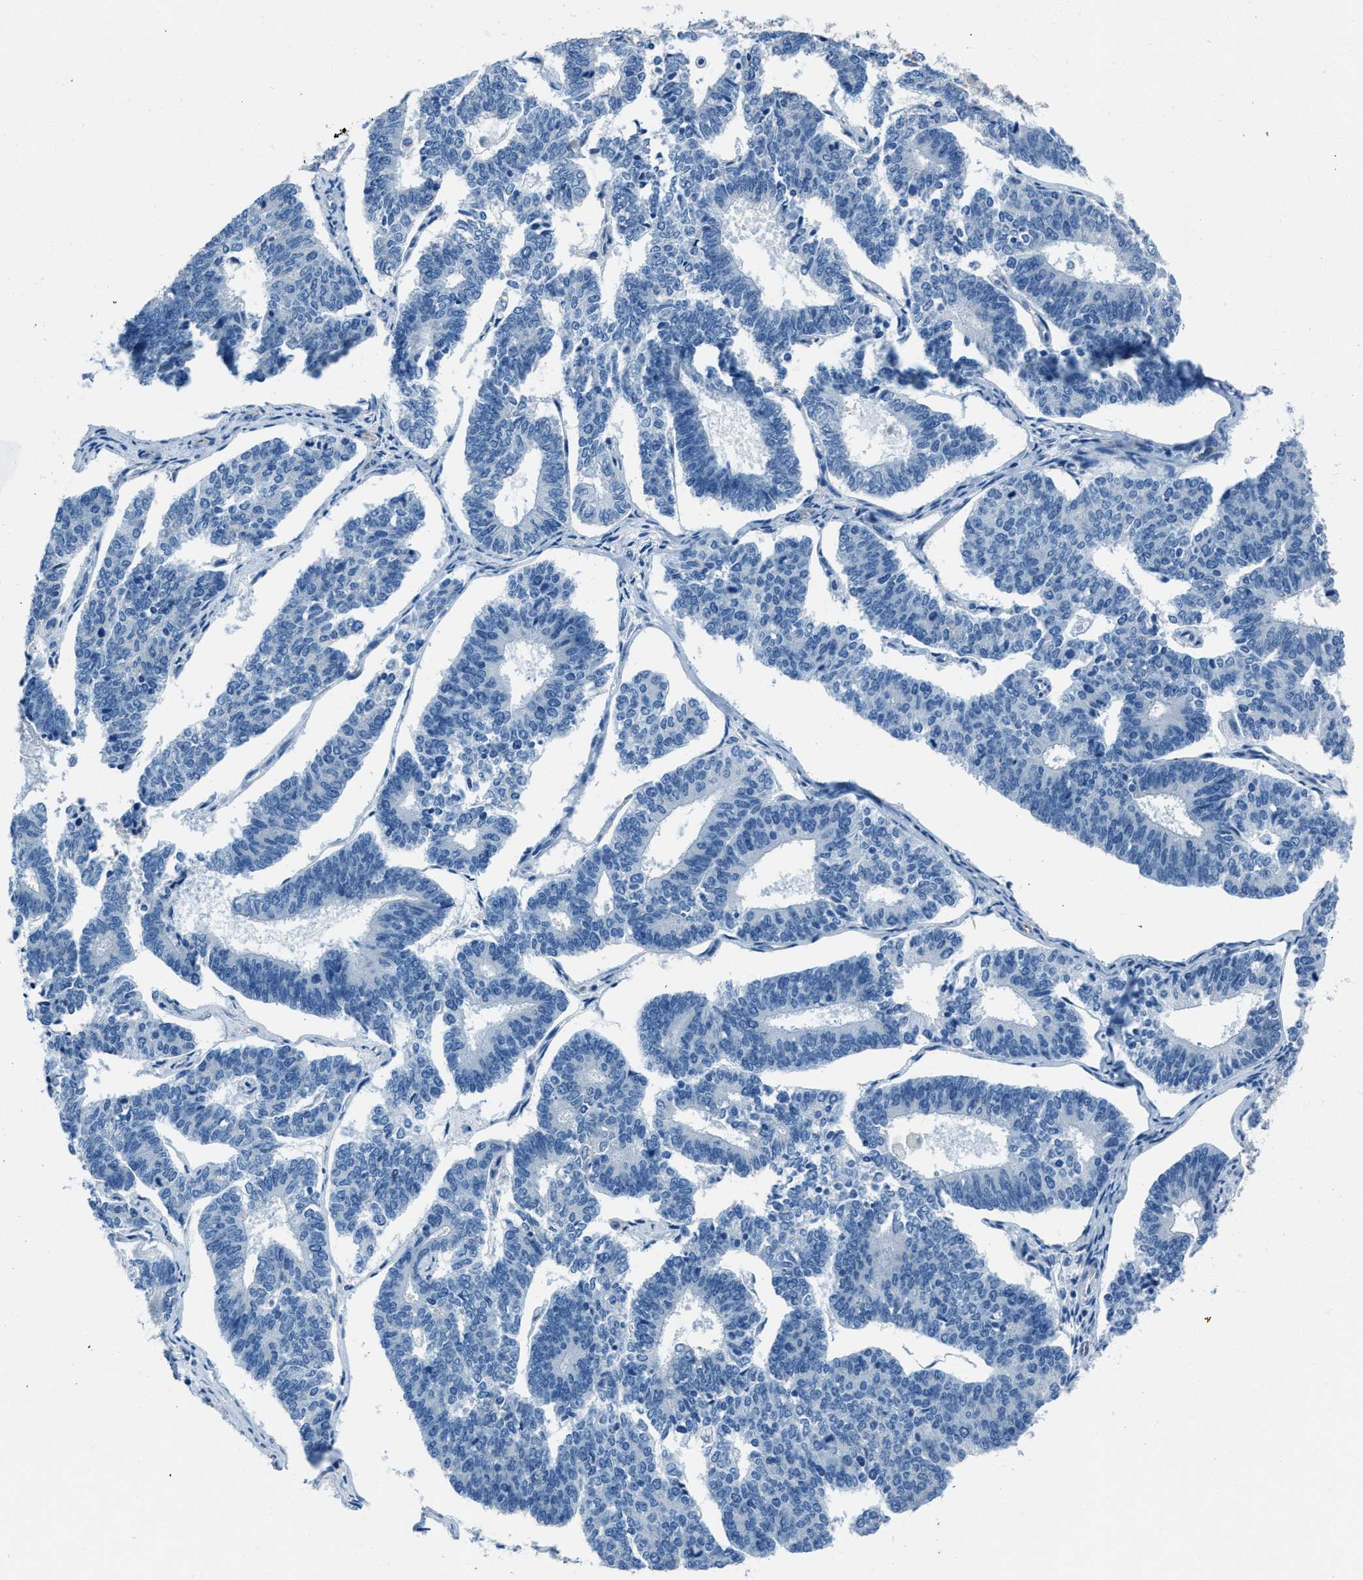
{"staining": {"intensity": "negative", "quantity": "none", "location": "none"}, "tissue": "endometrial cancer", "cell_type": "Tumor cells", "image_type": "cancer", "snomed": [{"axis": "morphology", "description": "Adenocarcinoma, NOS"}, {"axis": "topography", "description": "Endometrium"}], "caption": "This is a image of immunohistochemistry (IHC) staining of endometrial cancer, which shows no positivity in tumor cells. Nuclei are stained in blue.", "gene": "AMACR", "patient": {"sex": "female", "age": 70}}